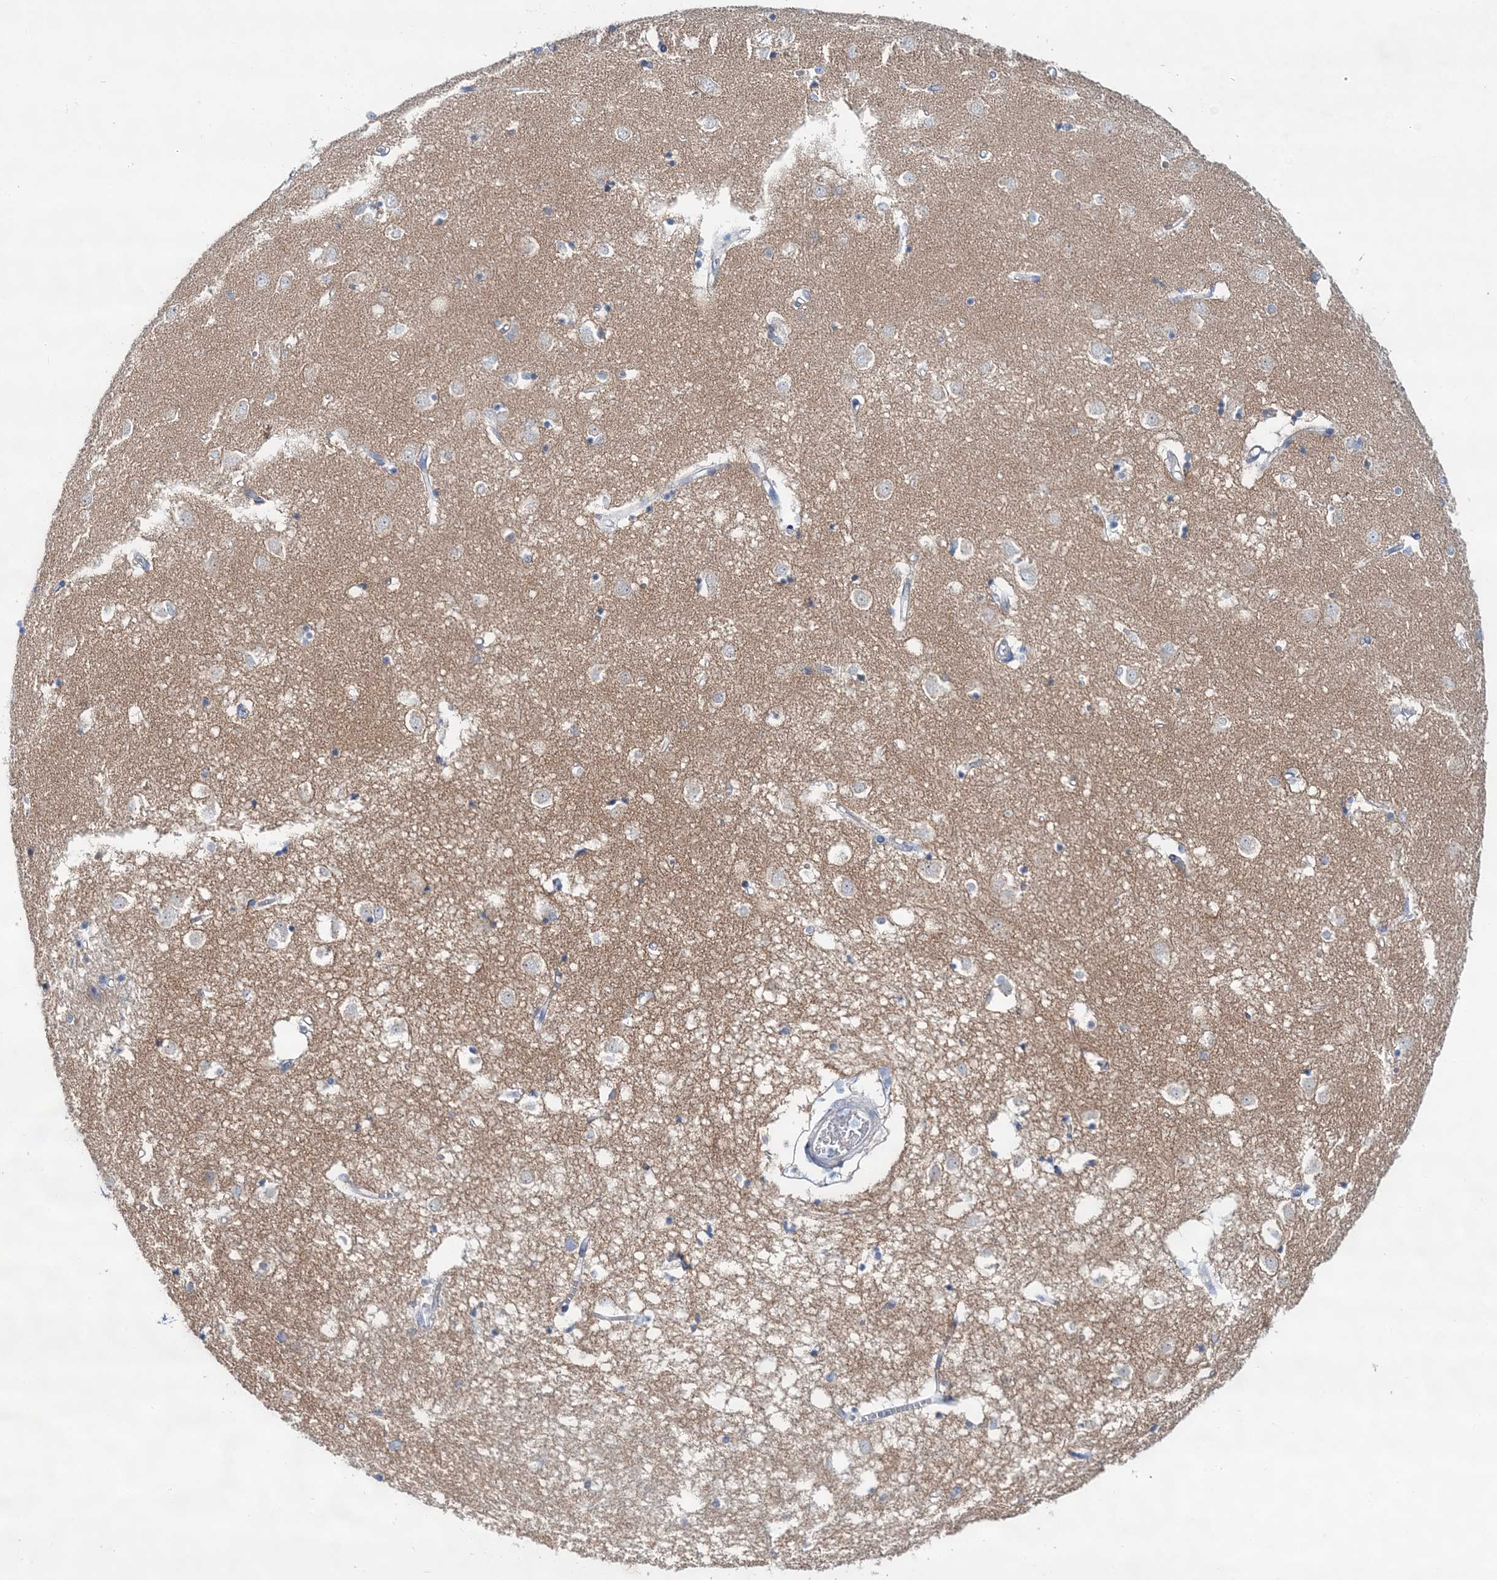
{"staining": {"intensity": "negative", "quantity": "none", "location": "none"}, "tissue": "caudate", "cell_type": "Glial cells", "image_type": "normal", "snomed": [{"axis": "morphology", "description": "Normal tissue, NOS"}, {"axis": "topography", "description": "Lateral ventricle wall"}], "caption": "Protein analysis of benign caudate shows no significant positivity in glial cells. (Brightfield microscopy of DAB IHC at high magnification).", "gene": "ADGRL1", "patient": {"sex": "male", "age": 45}}